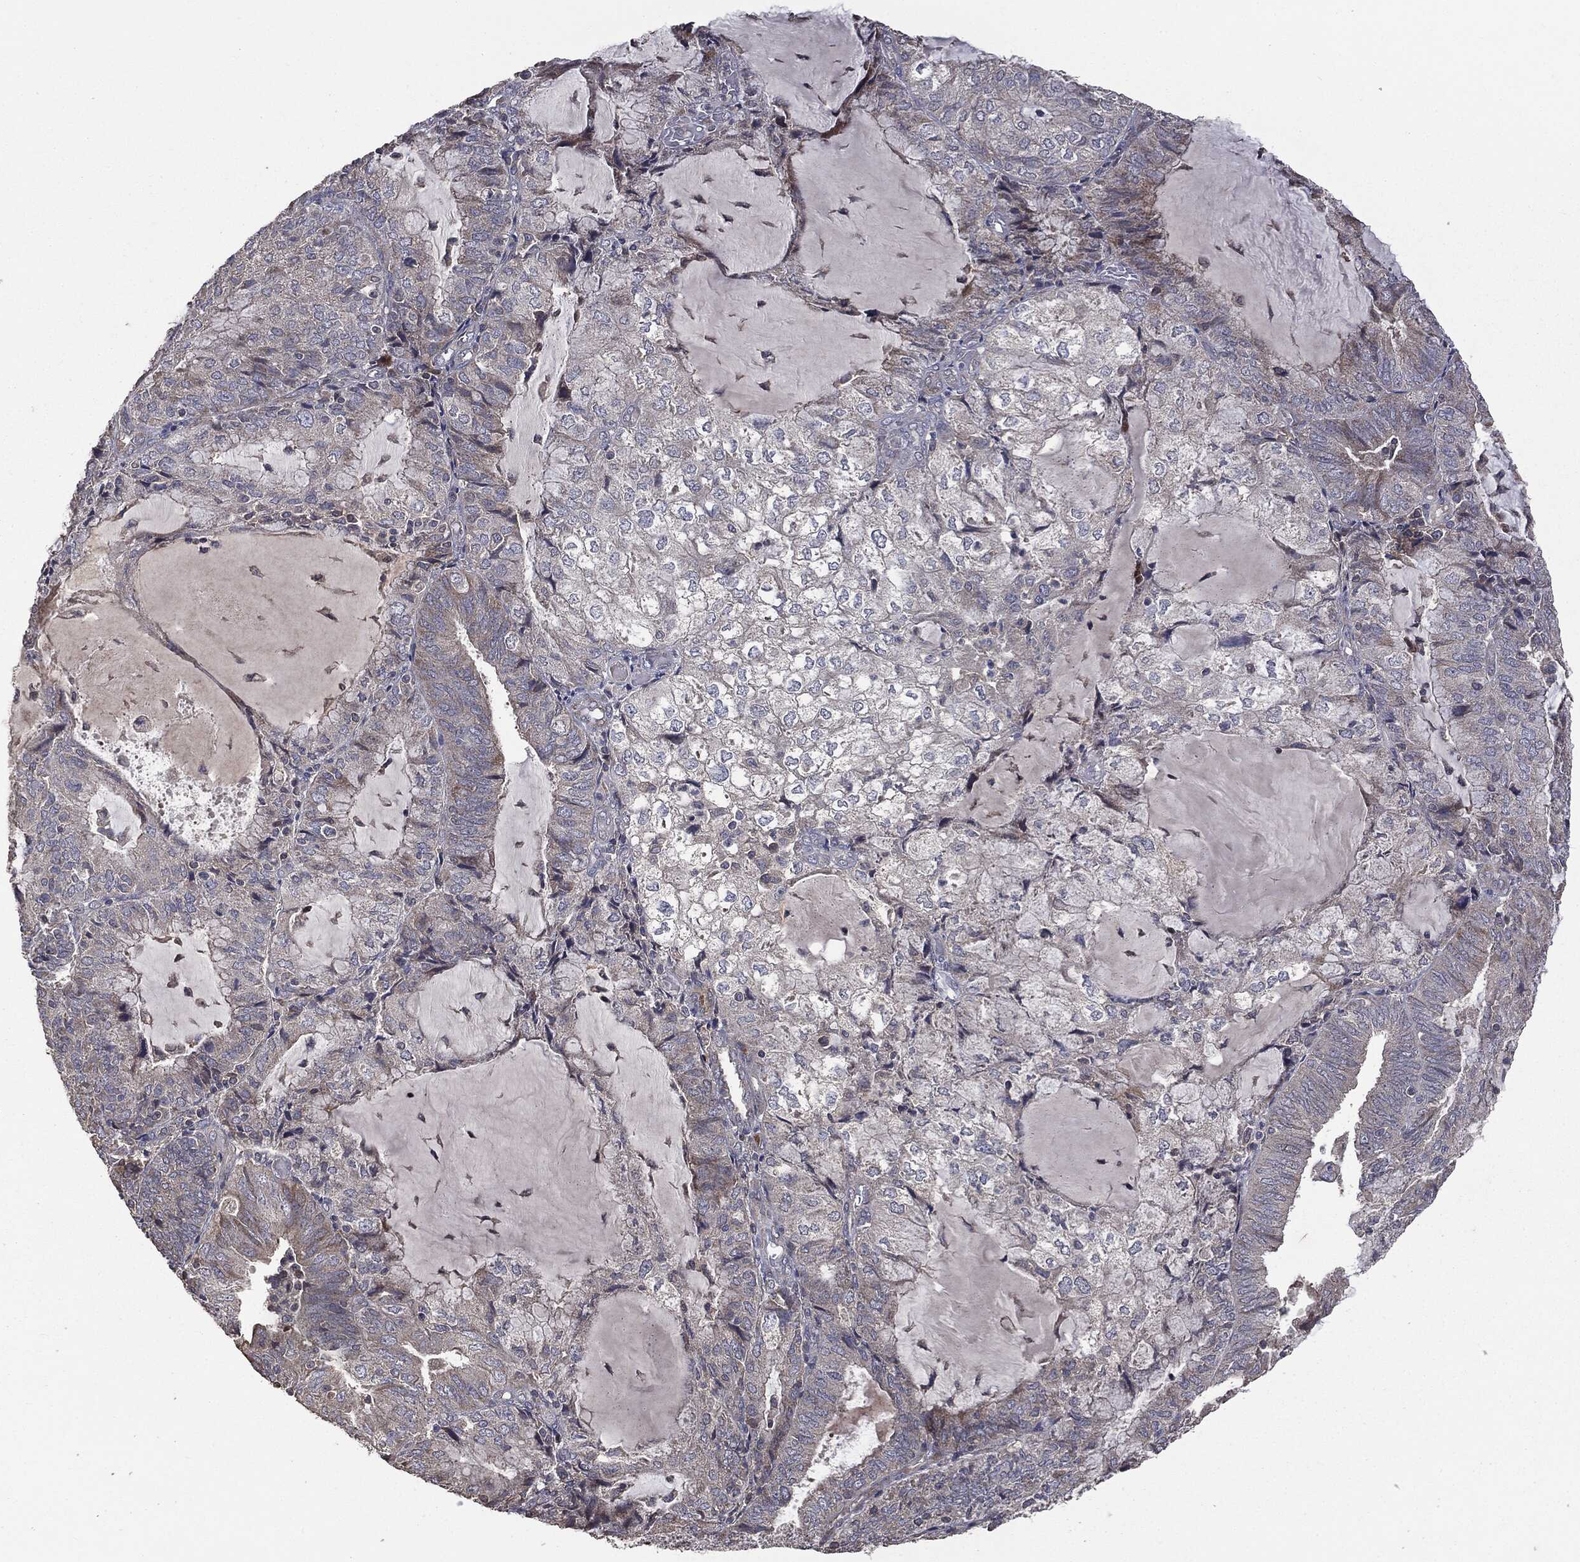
{"staining": {"intensity": "negative", "quantity": "none", "location": "none"}, "tissue": "endometrial cancer", "cell_type": "Tumor cells", "image_type": "cancer", "snomed": [{"axis": "morphology", "description": "Adenocarcinoma, NOS"}, {"axis": "topography", "description": "Endometrium"}], "caption": "Human endometrial cancer (adenocarcinoma) stained for a protein using IHC displays no positivity in tumor cells.", "gene": "MTOR", "patient": {"sex": "female", "age": 81}}